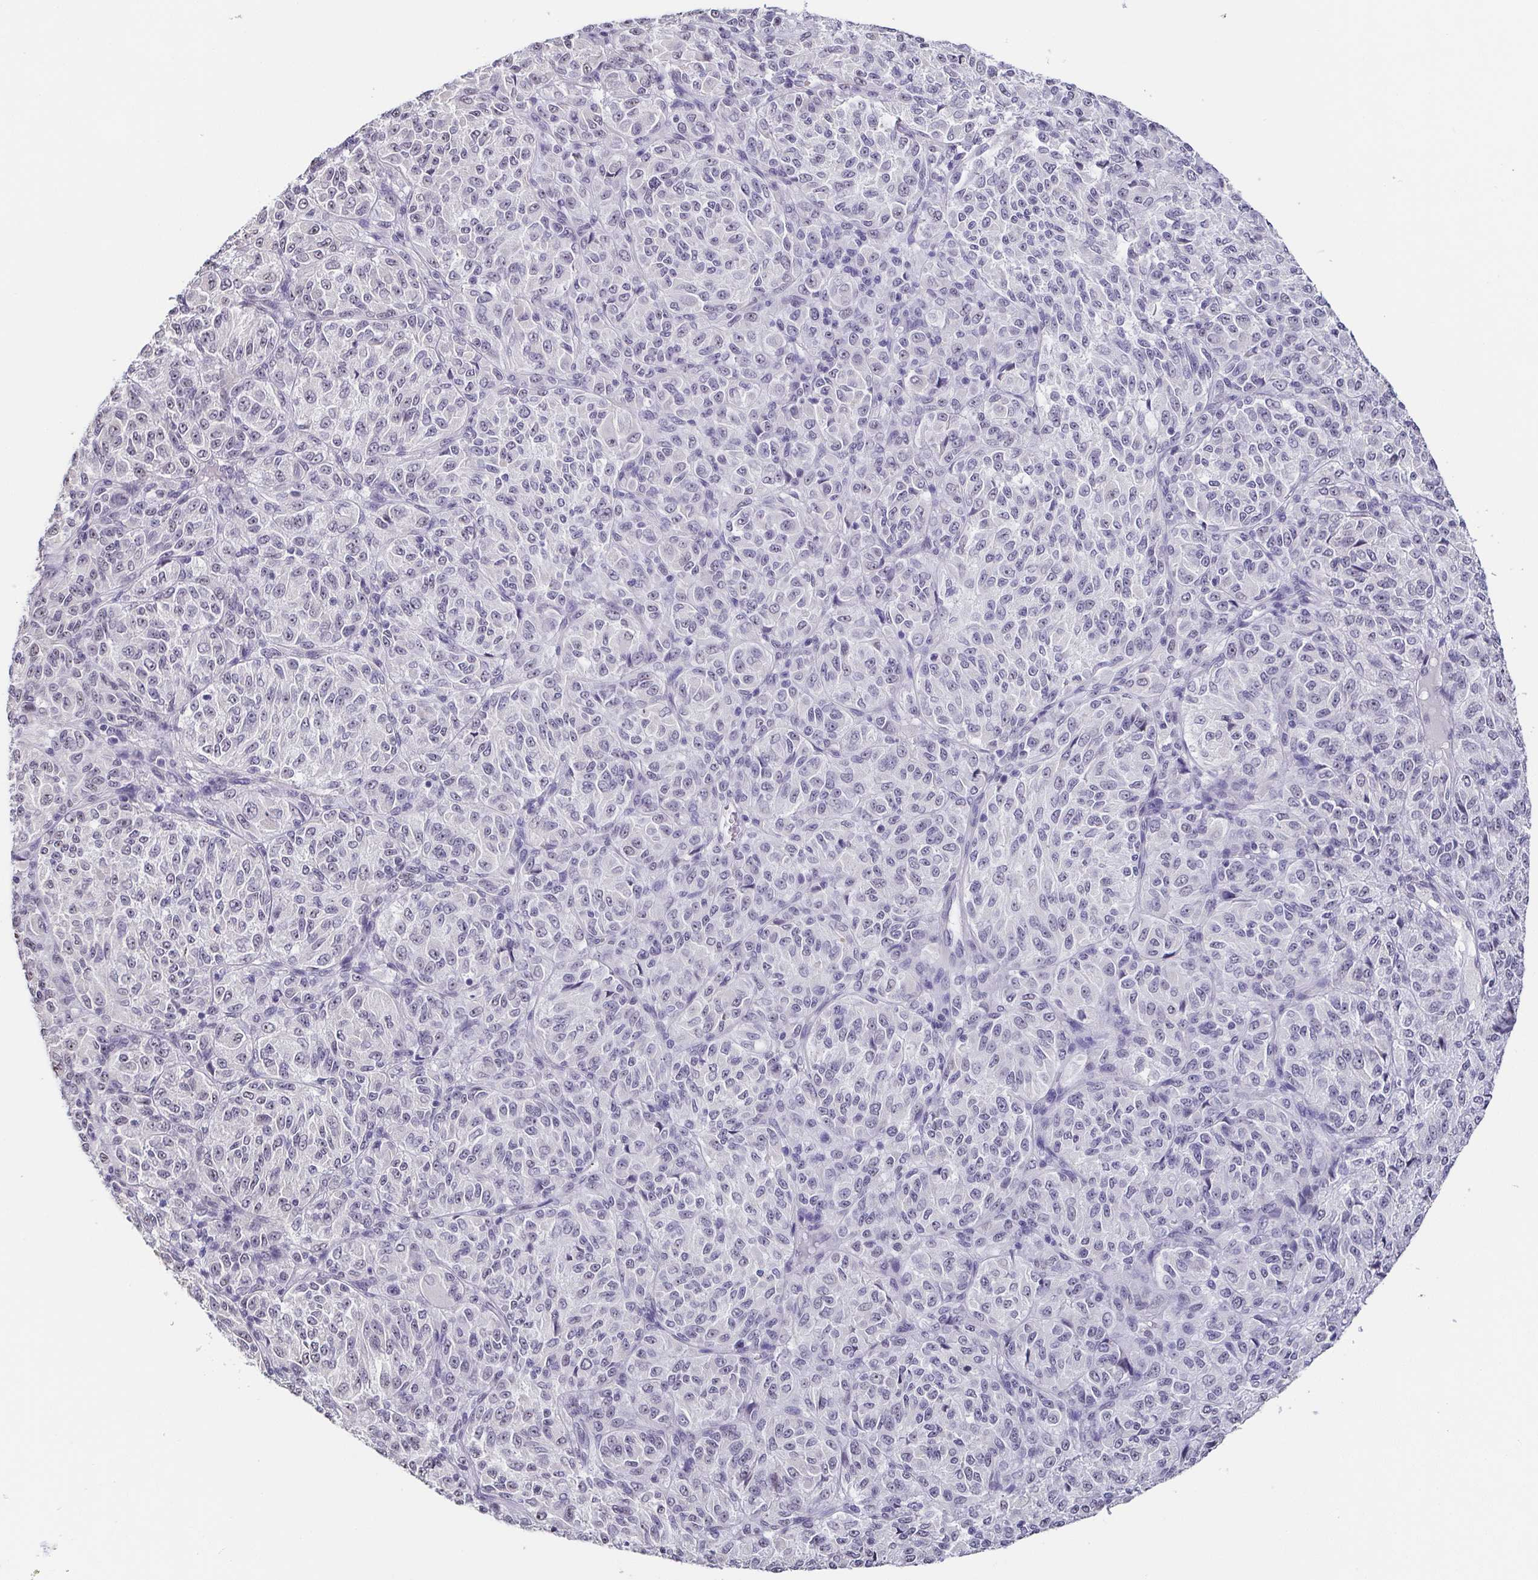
{"staining": {"intensity": "negative", "quantity": "none", "location": "none"}, "tissue": "melanoma", "cell_type": "Tumor cells", "image_type": "cancer", "snomed": [{"axis": "morphology", "description": "Malignant melanoma, Metastatic site"}, {"axis": "topography", "description": "Brain"}], "caption": "This histopathology image is of melanoma stained with IHC to label a protein in brown with the nuclei are counter-stained blue. There is no staining in tumor cells.", "gene": "NEFH", "patient": {"sex": "female", "age": 56}}